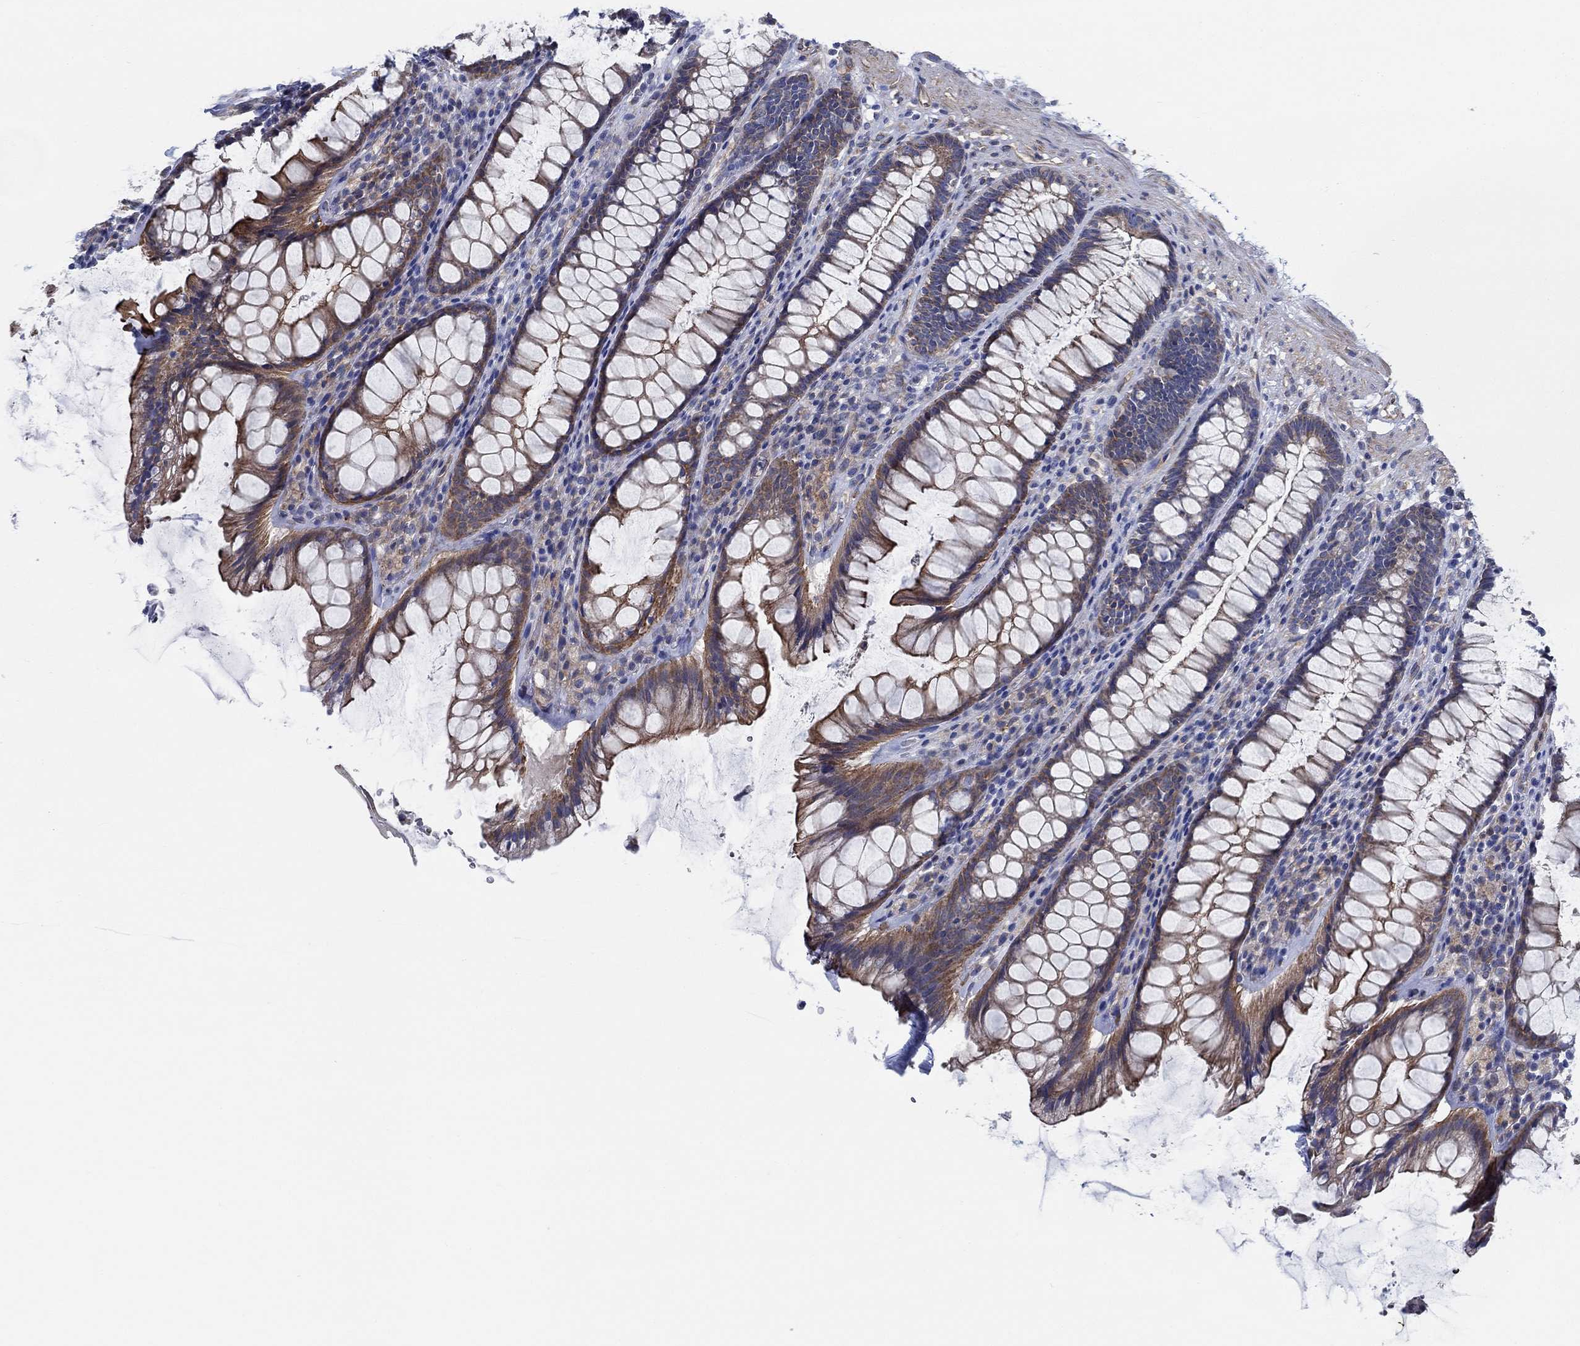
{"staining": {"intensity": "moderate", "quantity": "25%-75%", "location": "cytoplasmic/membranous"}, "tissue": "rectum", "cell_type": "Glandular cells", "image_type": "normal", "snomed": [{"axis": "morphology", "description": "Normal tissue, NOS"}, {"axis": "topography", "description": "Rectum"}], "caption": "DAB immunohistochemical staining of normal human rectum reveals moderate cytoplasmic/membranous protein positivity in about 25%-75% of glandular cells.", "gene": "FMN1", "patient": {"sex": "male", "age": 72}}